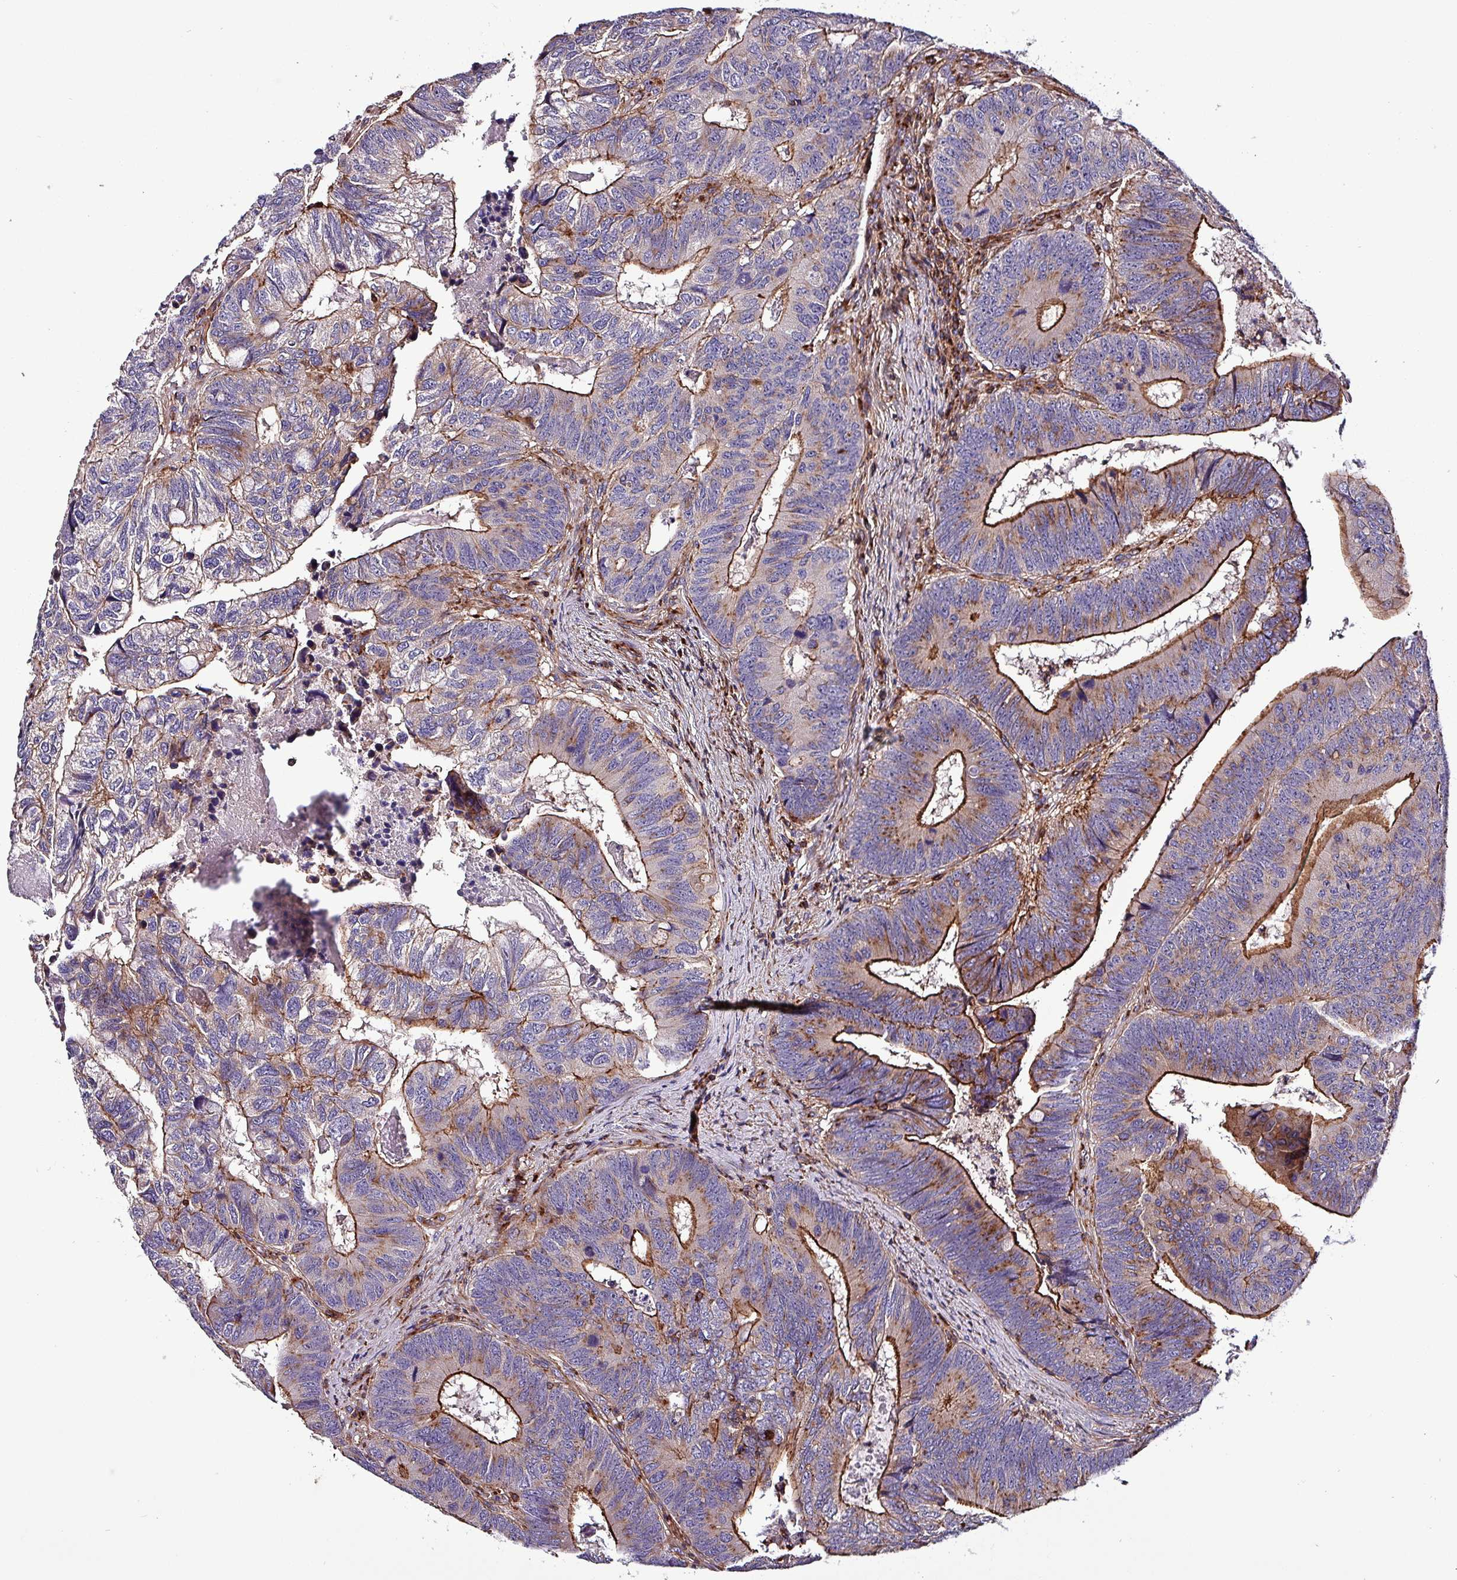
{"staining": {"intensity": "strong", "quantity": "25%-75%", "location": "cytoplasmic/membranous"}, "tissue": "colorectal cancer", "cell_type": "Tumor cells", "image_type": "cancer", "snomed": [{"axis": "morphology", "description": "Adenocarcinoma, NOS"}, {"axis": "topography", "description": "Colon"}], "caption": "High-power microscopy captured an immunohistochemistry image of colorectal cancer, revealing strong cytoplasmic/membranous staining in approximately 25%-75% of tumor cells.", "gene": "VAMP4", "patient": {"sex": "female", "age": 67}}